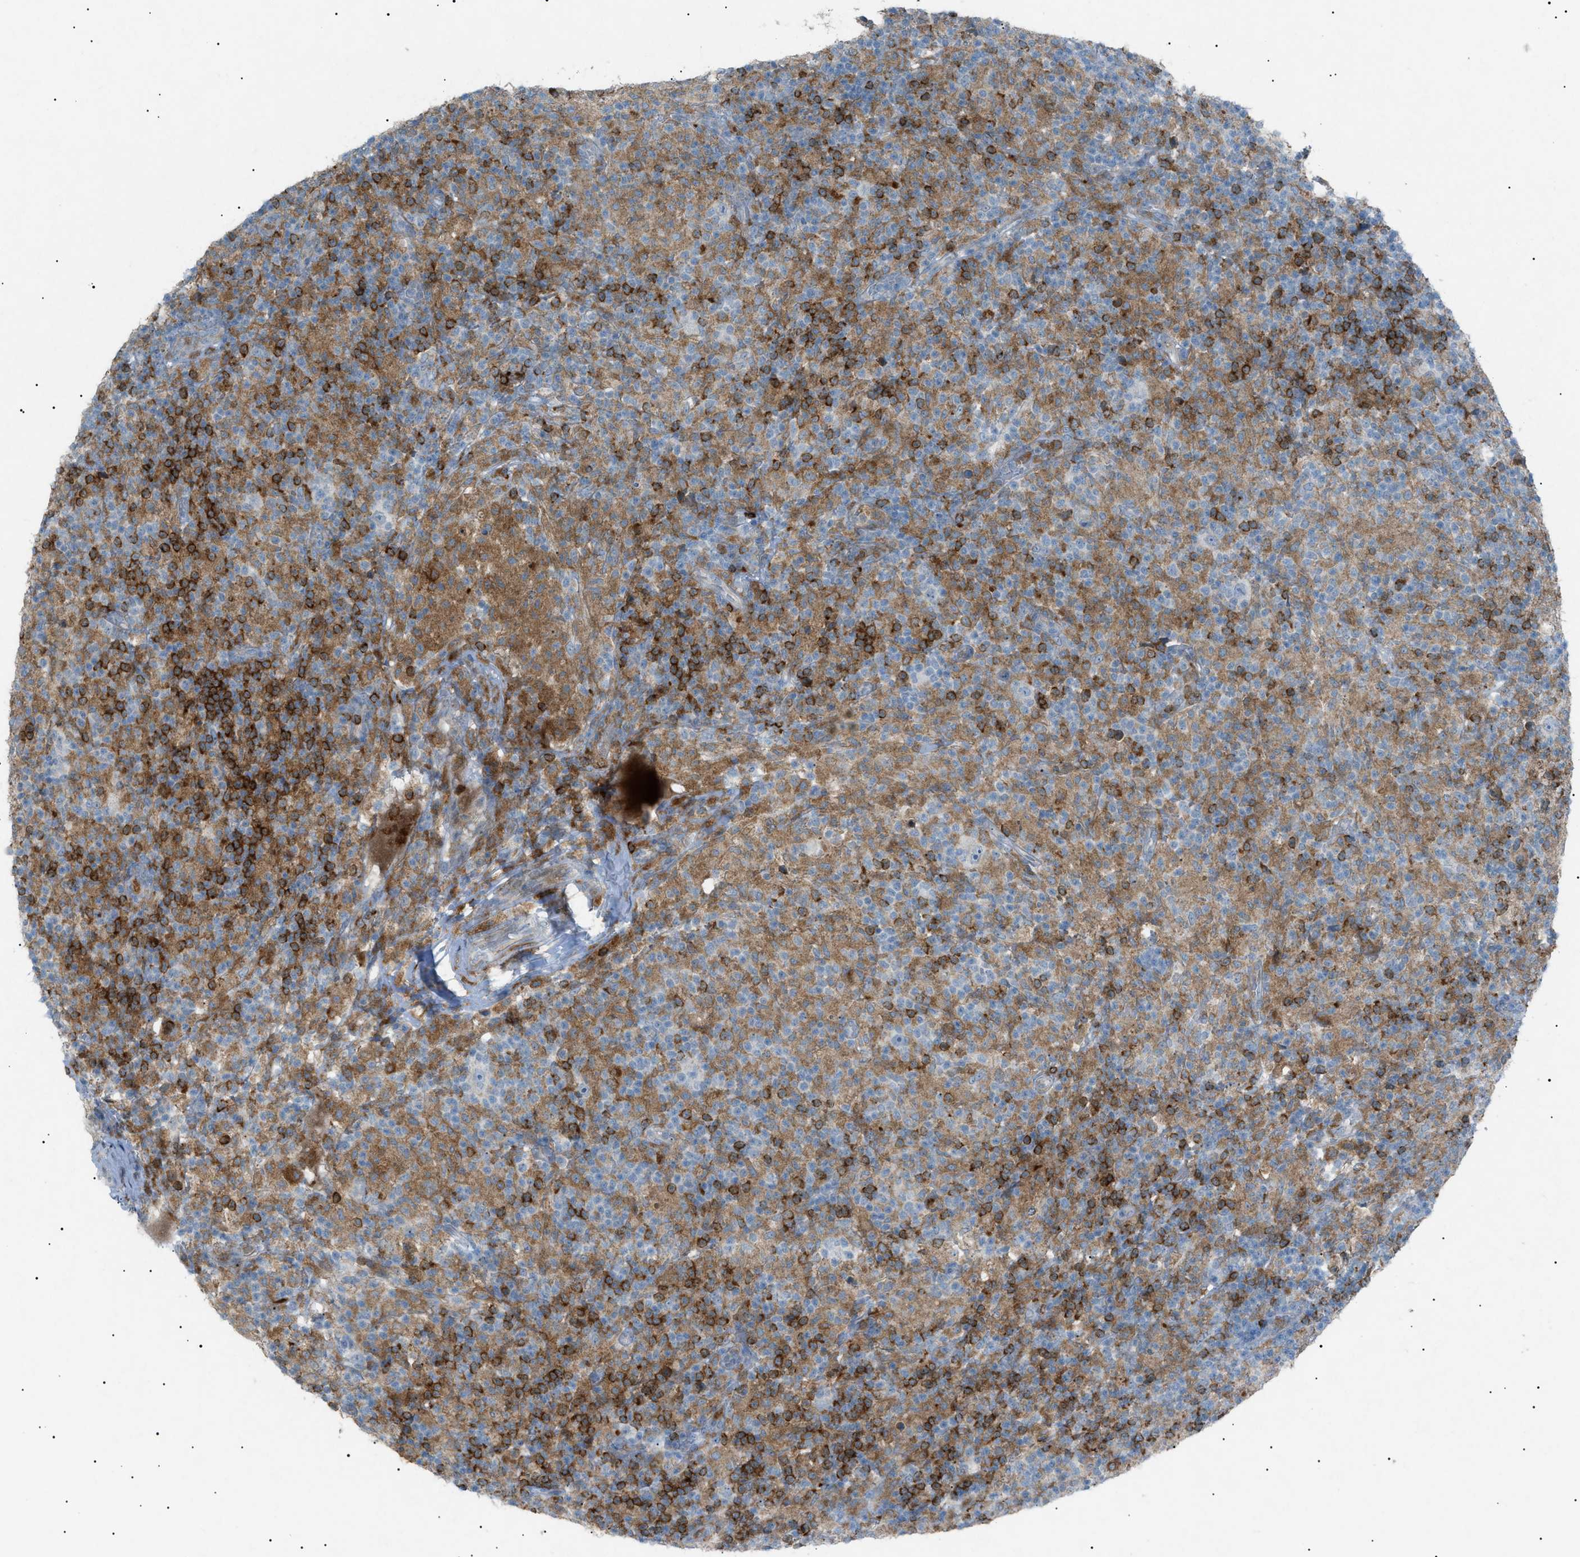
{"staining": {"intensity": "moderate", "quantity": "<25%", "location": "cytoplasmic/membranous"}, "tissue": "lymphoma", "cell_type": "Tumor cells", "image_type": "cancer", "snomed": [{"axis": "morphology", "description": "Hodgkin's disease, NOS"}, {"axis": "topography", "description": "Lymph node"}], "caption": "IHC micrograph of human lymphoma stained for a protein (brown), which shows low levels of moderate cytoplasmic/membranous positivity in about <25% of tumor cells.", "gene": "BTK", "patient": {"sex": "male", "age": 70}}